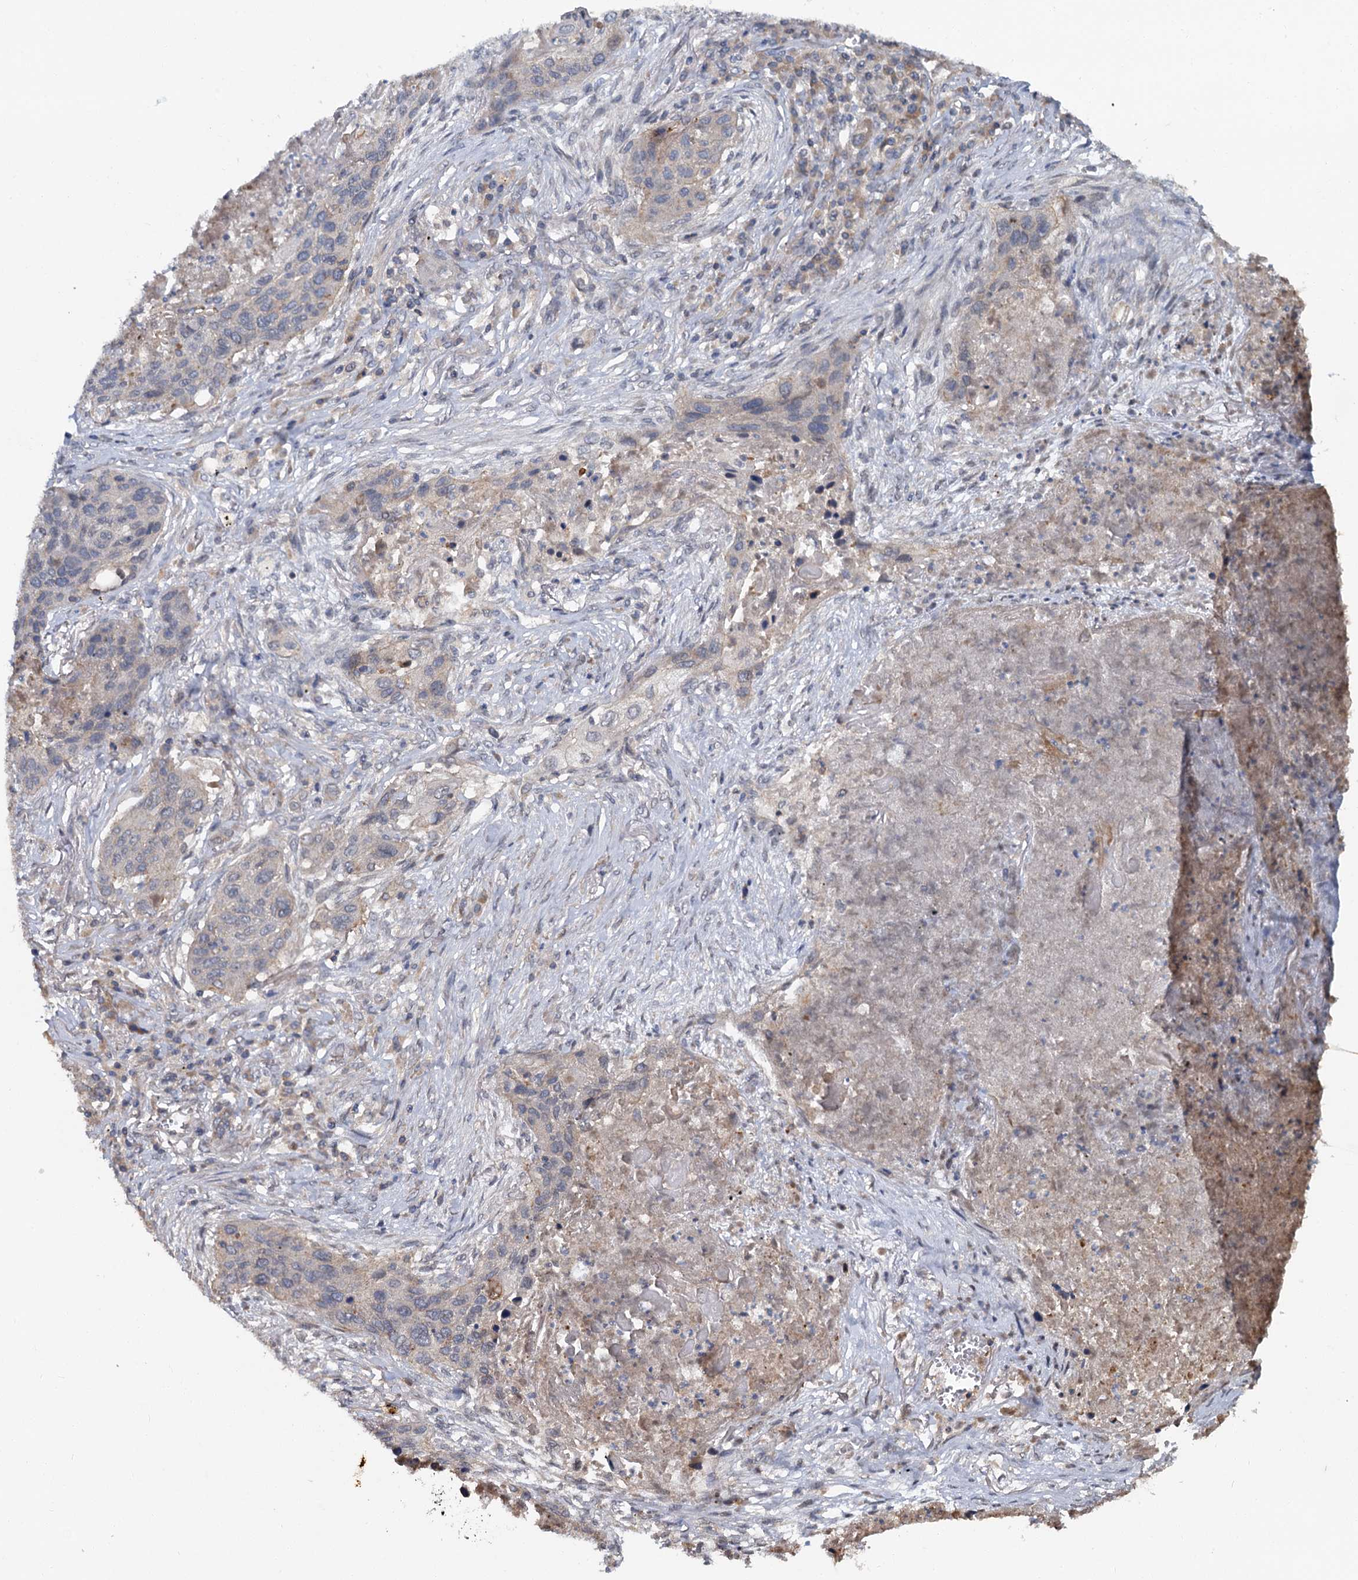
{"staining": {"intensity": "negative", "quantity": "none", "location": "none"}, "tissue": "lung cancer", "cell_type": "Tumor cells", "image_type": "cancer", "snomed": [{"axis": "morphology", "description": "Squamous cell carcinoma, NOS"}, {"axis": "topography", "description": "Lung"}], "caption": "This is an immunohistochemistry photomicrograph of human lung squamous cell carcinoma. There is no positivity in tumor cells.", "gene": "ZNF324", "patient": {"sex": "female", "age": 63}}